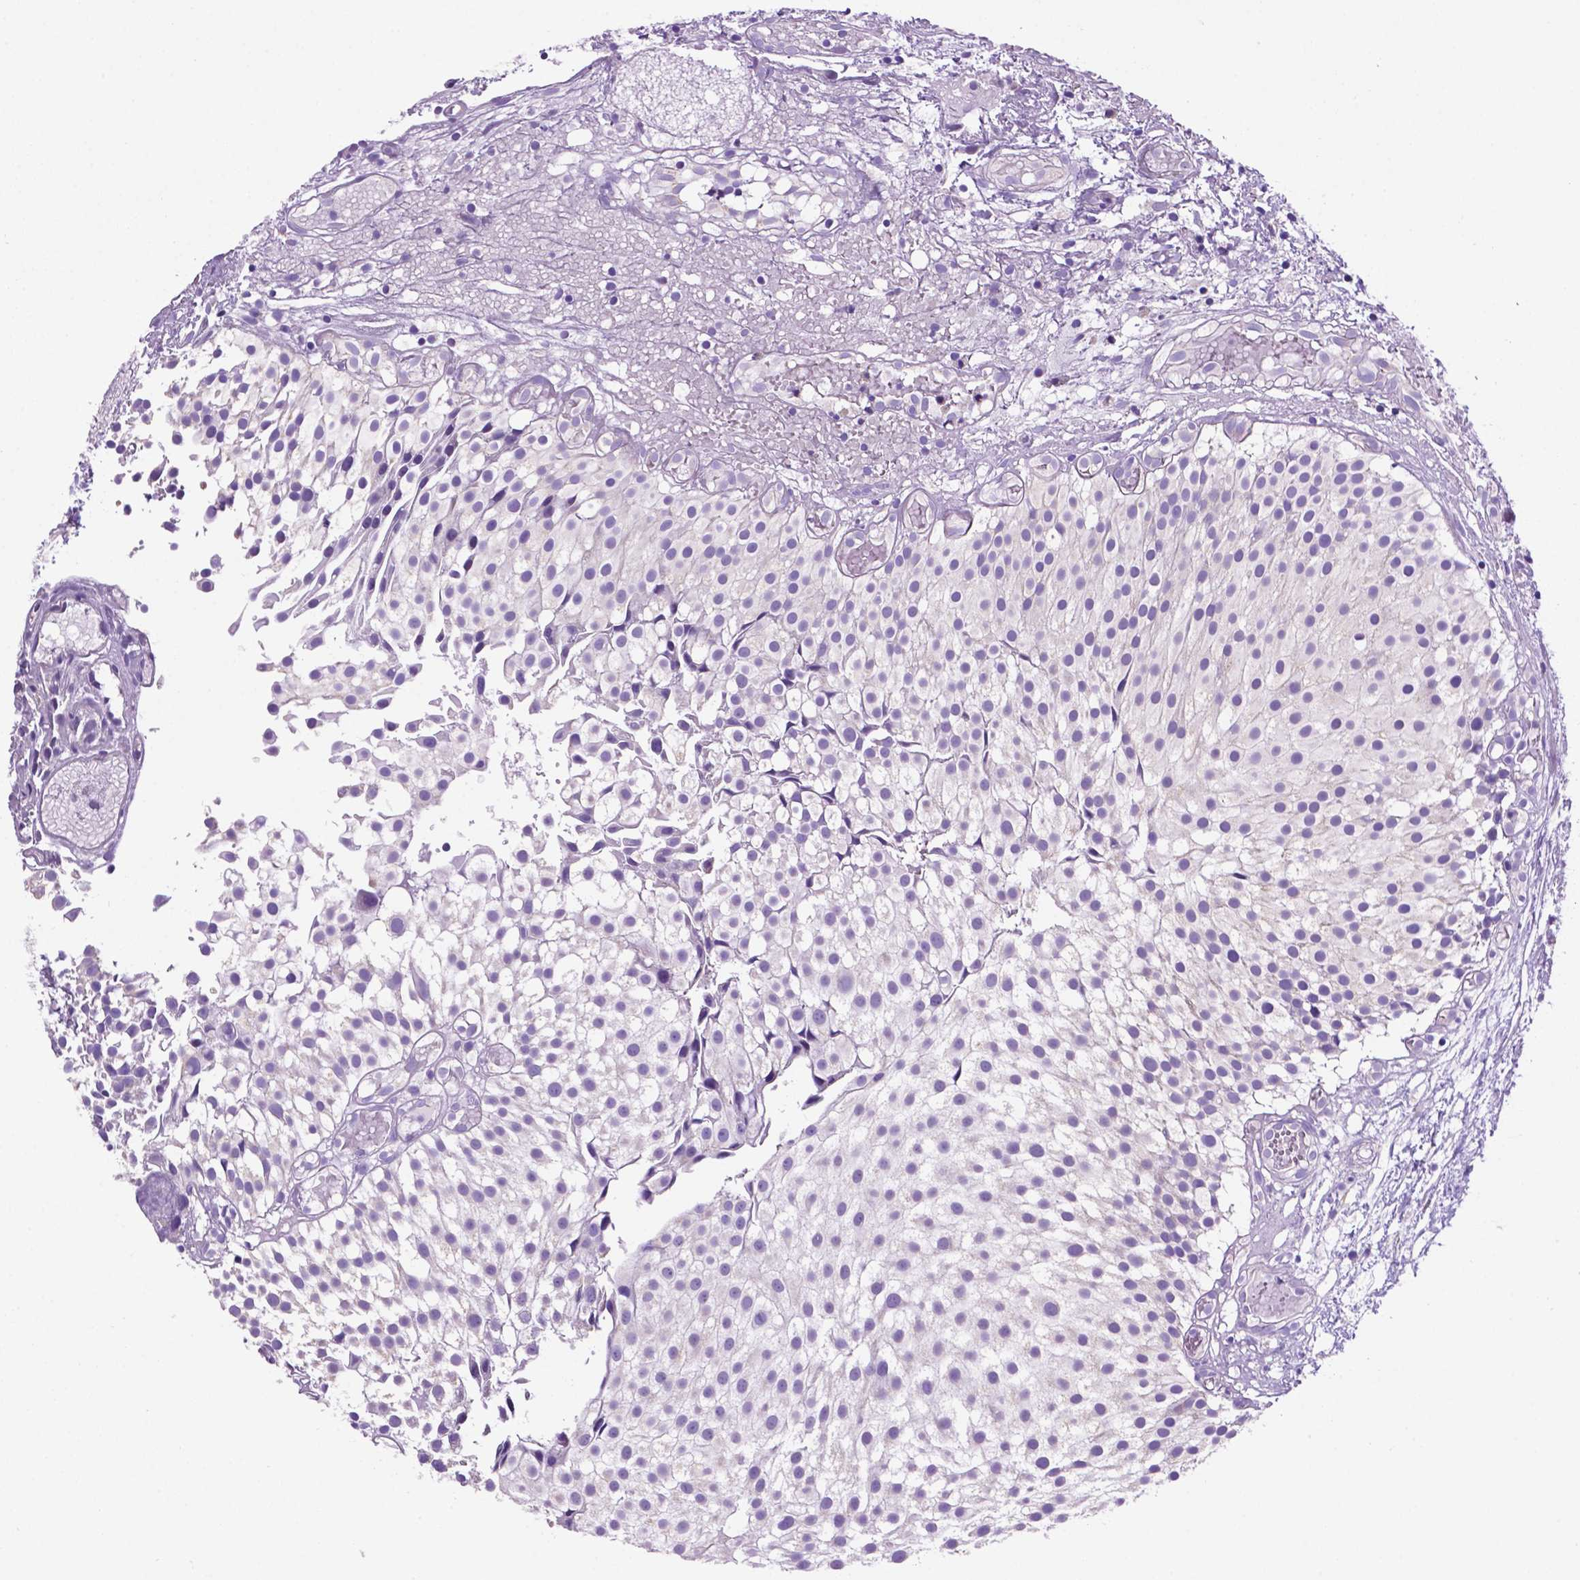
{"staining": {"intensity": "negative", "quantity": "none", "location": "none"}, "tissue": "urothelial cancer", "cell_type": "Tumor cells", "image_type": "cancer", "snomed": [{"axis": "morphology", "description": "Urothelial carcinoma, Low grade"}, {"axis": "topography", "description": "Urinary bladder"}], "caption": "High magnification brightfield microscopy of urothelial cancer stained with DAB (brown) and counterstained with hematoxylin (blue): tumor cells show no significant expression.", "gene": "TMEM121B", "patient": {"sex": "male", "age": 79}}